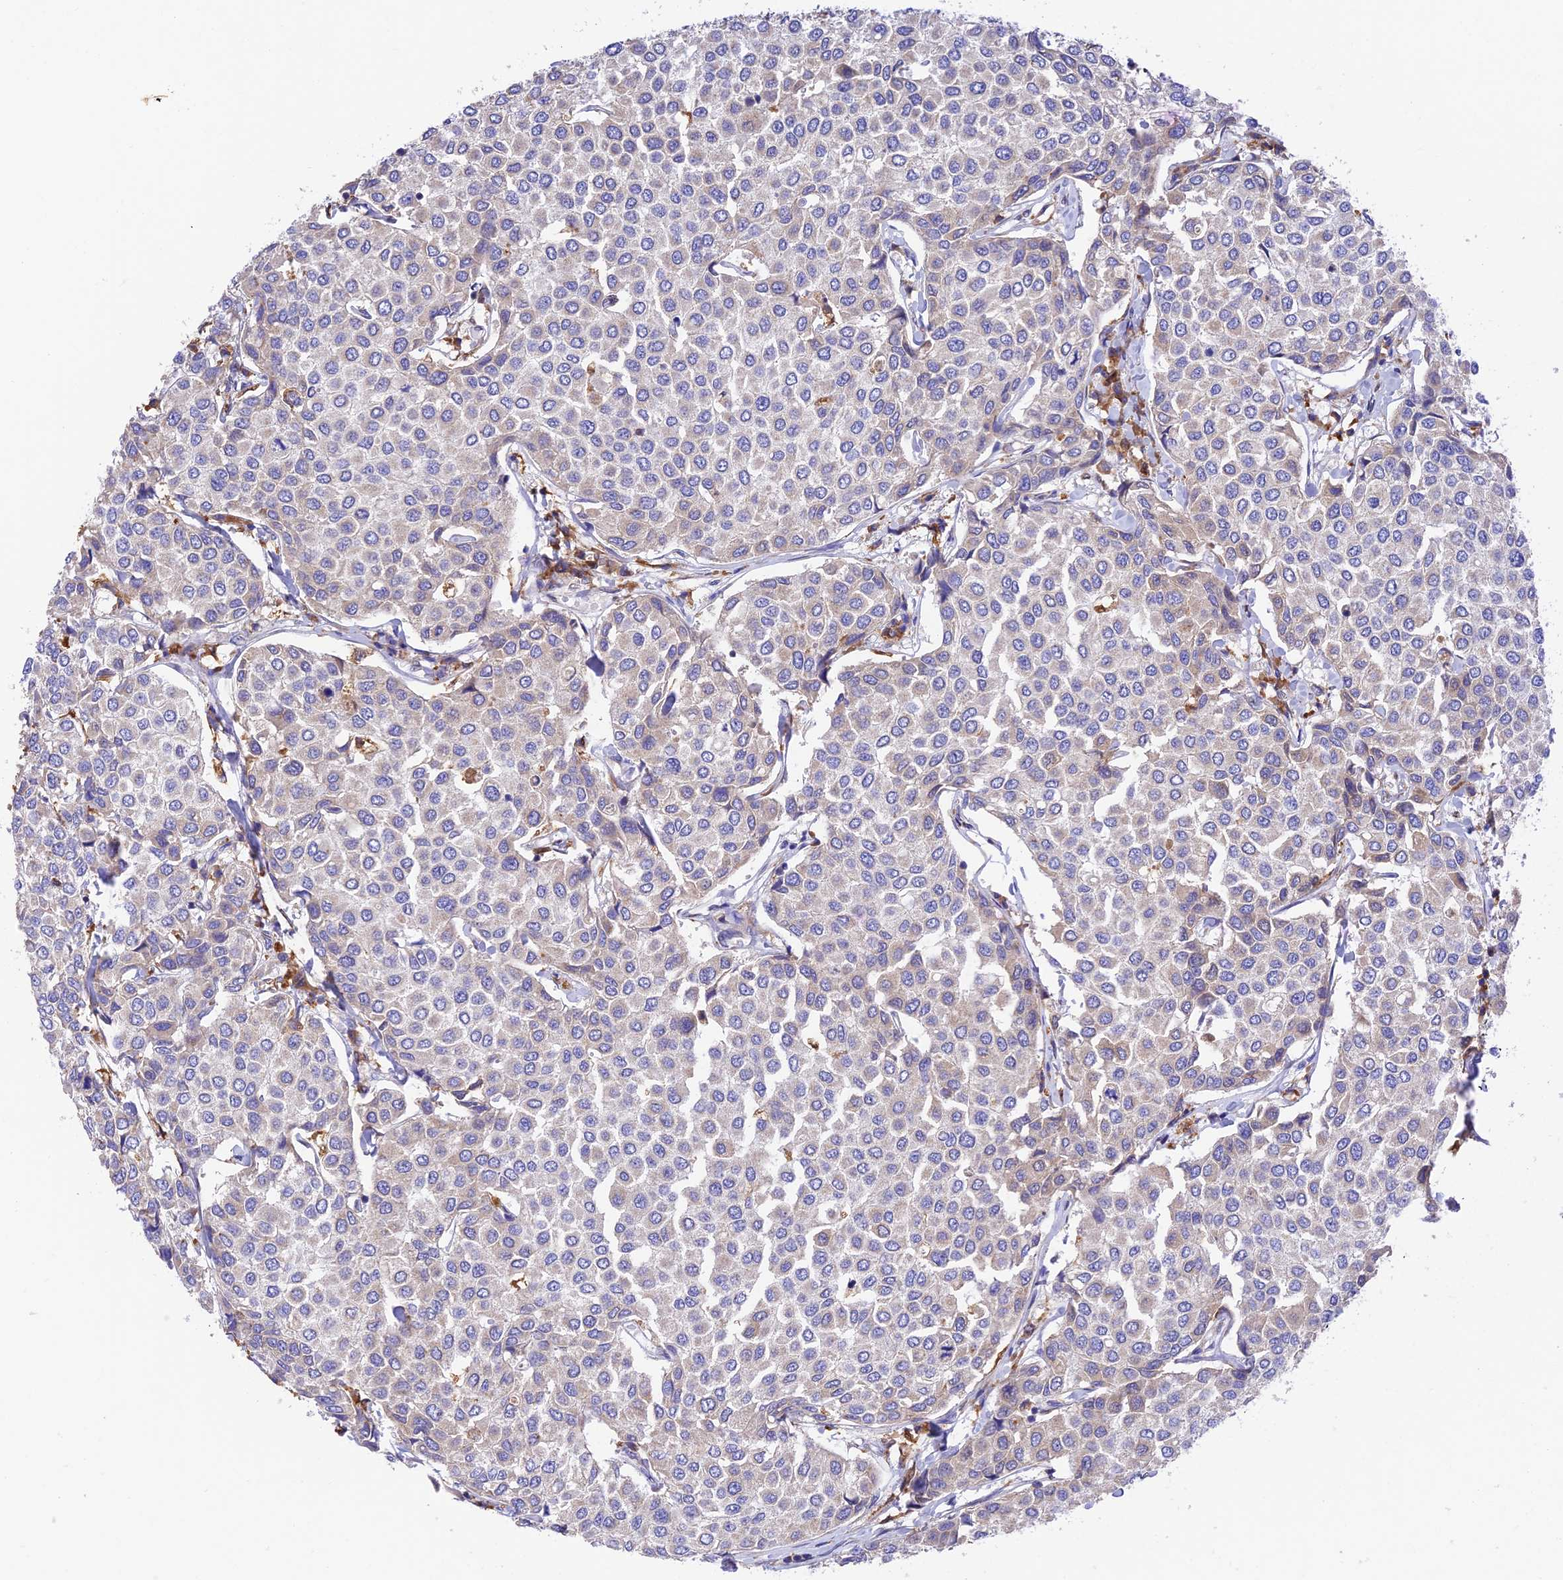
{"staining": {"intensity": "negative", "quantity": "none", "location": "none"}, "tissue": "breast cancer", "cell_type": "Tumor cells", "image_type": "cancer", "snomed": [{"axis": "morphology", "description": "Duct carcinoma"}, {"axis": "topography", "description": "Breast"}], "caption": "The photomicrograph demonstrates no staining of tumor cells in breast cancer.", "gene": "VKORC1", "patient": {"sex": "female", "age": 55}}